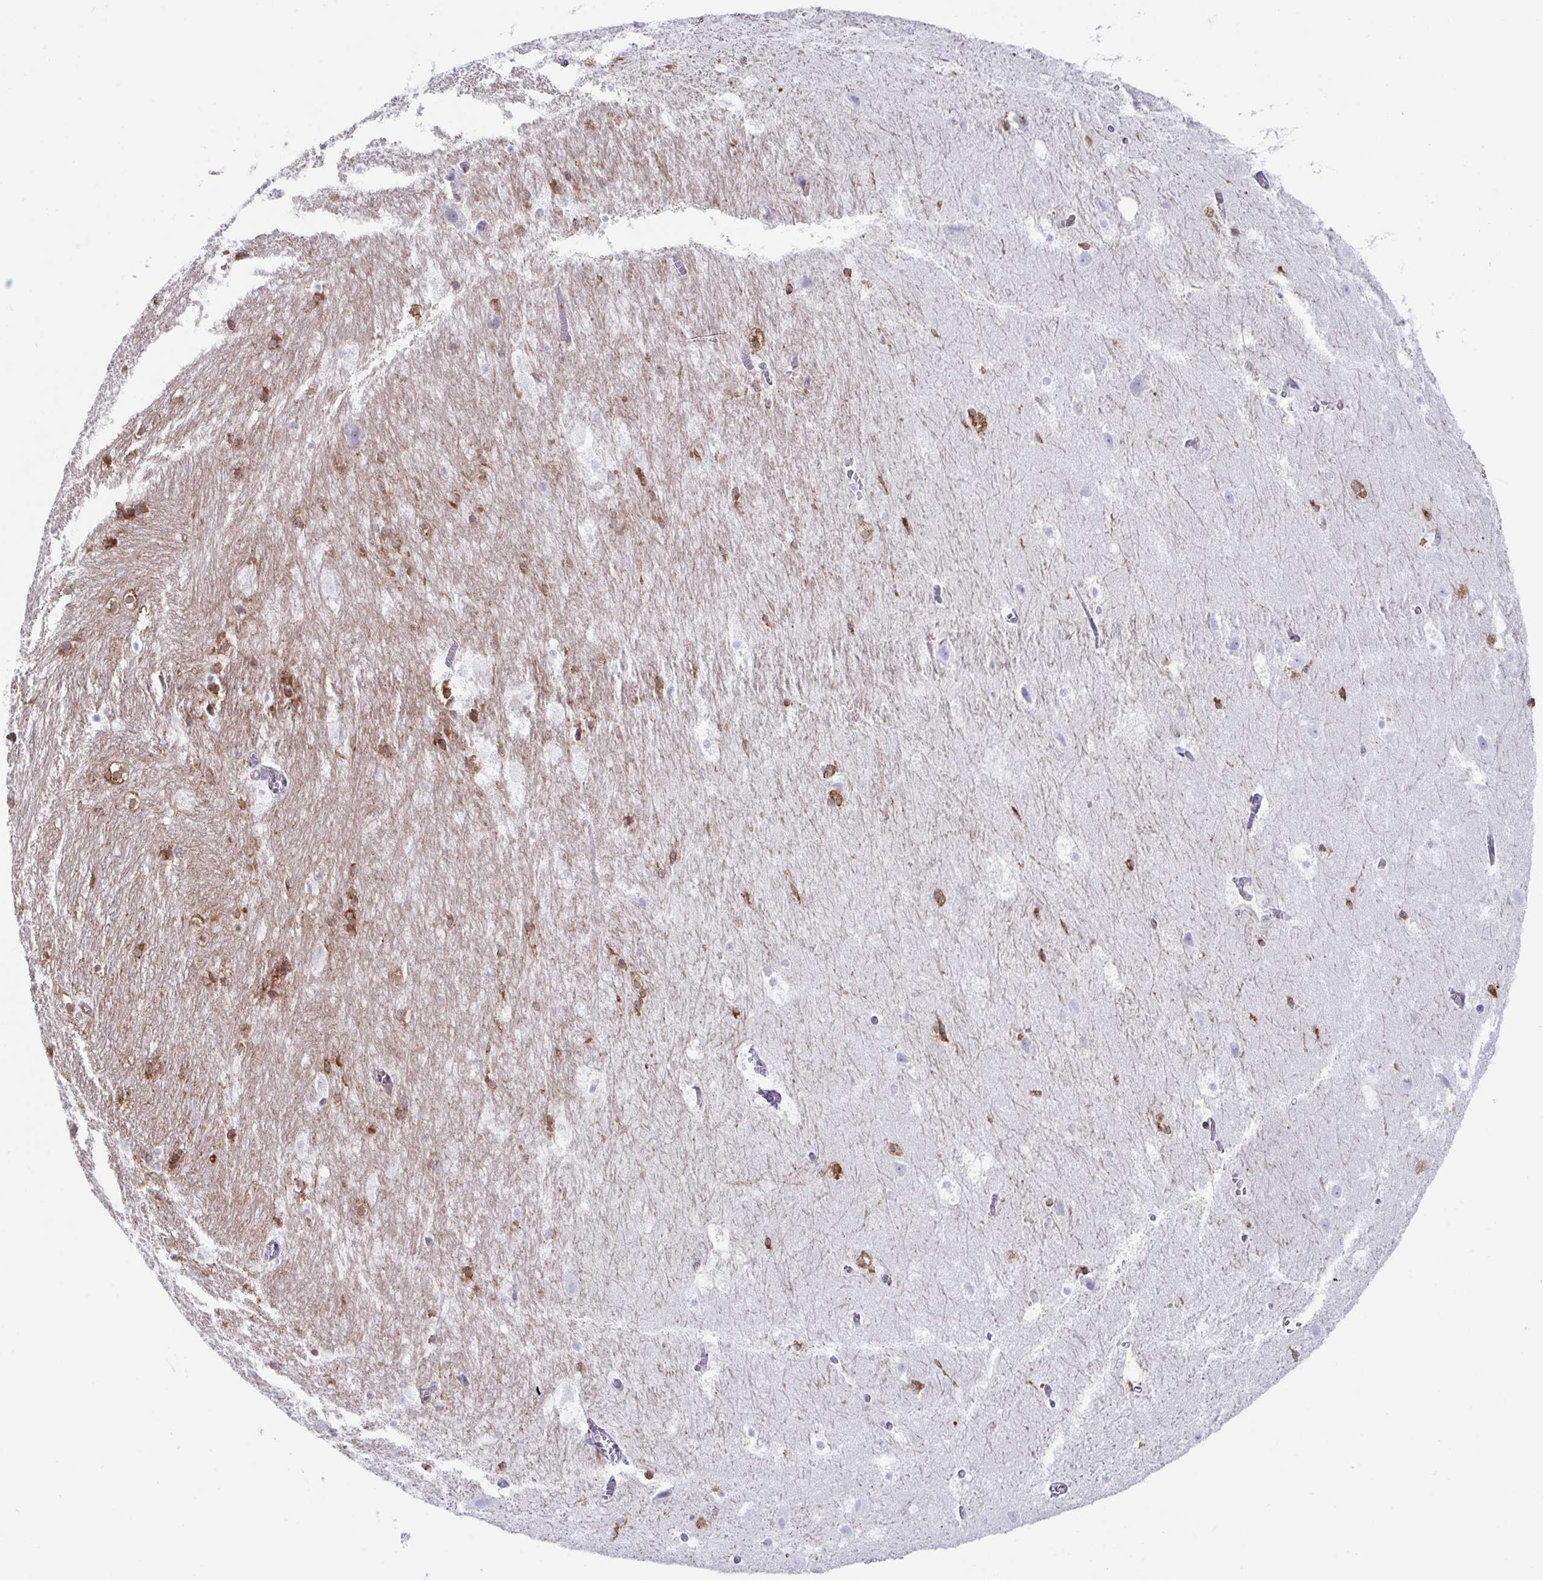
{"staining": {"intensity": "strong", "quantity": "<25%", "location": "cytoplasmic/membranous"}, "tissue": "hippocampus", "cell_type": "Glial cells", "image_type": "normal", "snomed": [{"axis": "morphology", "description": "Normal tissue, NOS"}, {"axis": "topography", "description": "Hippocampus"}], "caption": "An image showing strong cytoplasmic/membranous staining in about <25% of glial cells in benign hippocampus, as visualized by brown immunohistochemical staining.", "gene": "WNK1", "patient": {"sex": "female", "age": 52}}